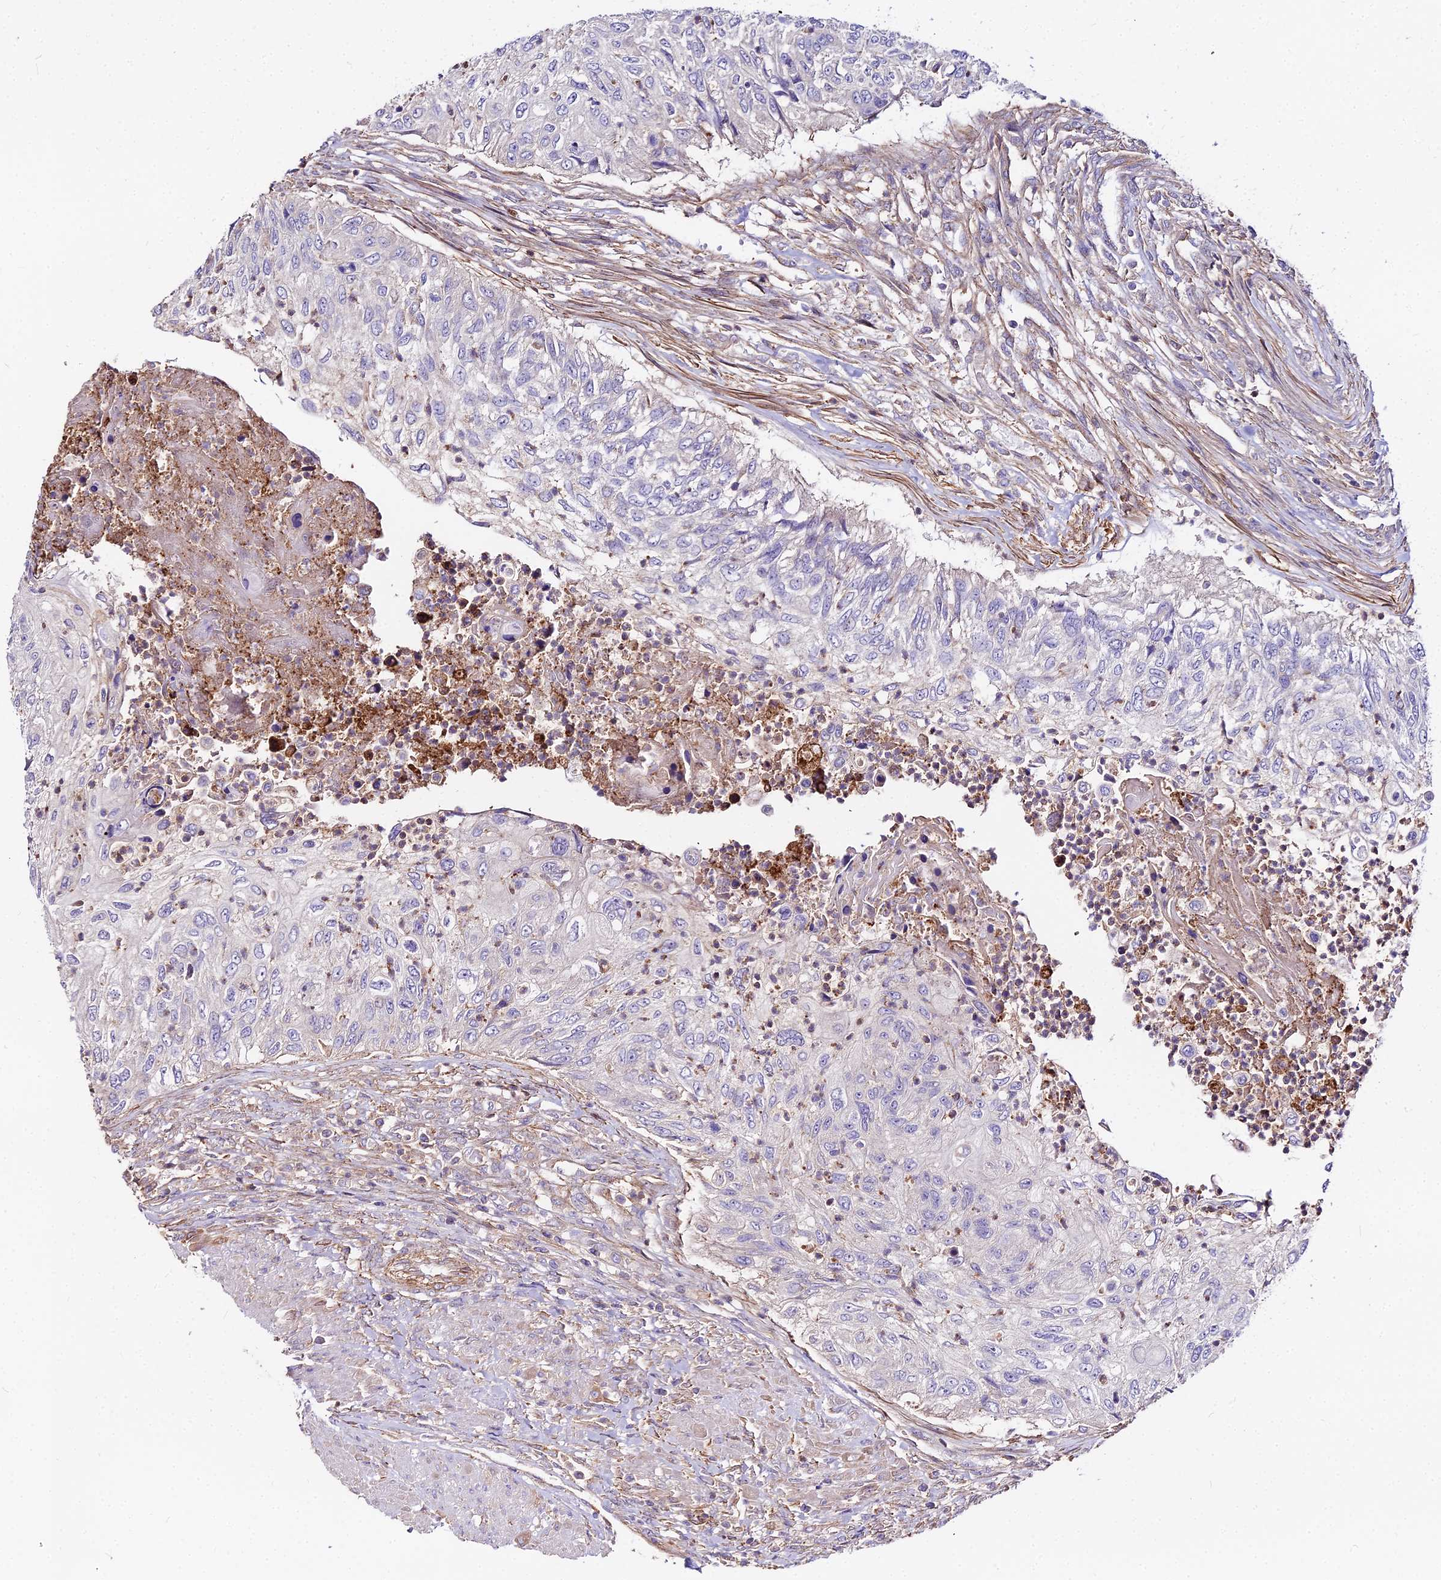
{"staining": {"intensity": "negative", "quantity": "none", "location": "none"}, "tissue": "urothelial cancer", "cell_type": "Tumor cells", "image_type": "cancer", "snomed": [{"axis": "morphology", "description": "Urothelial carcinoma, High grade"}, {"axis": "topography", "description": "Urinary bladder"}], "caption": "Human urothelial carcinoma (high-grade) stained for a protein using IHC displays no positivity in tumor cells.", "gene": "GLYAT", "patient": {"sex": "female", "age": 60}}